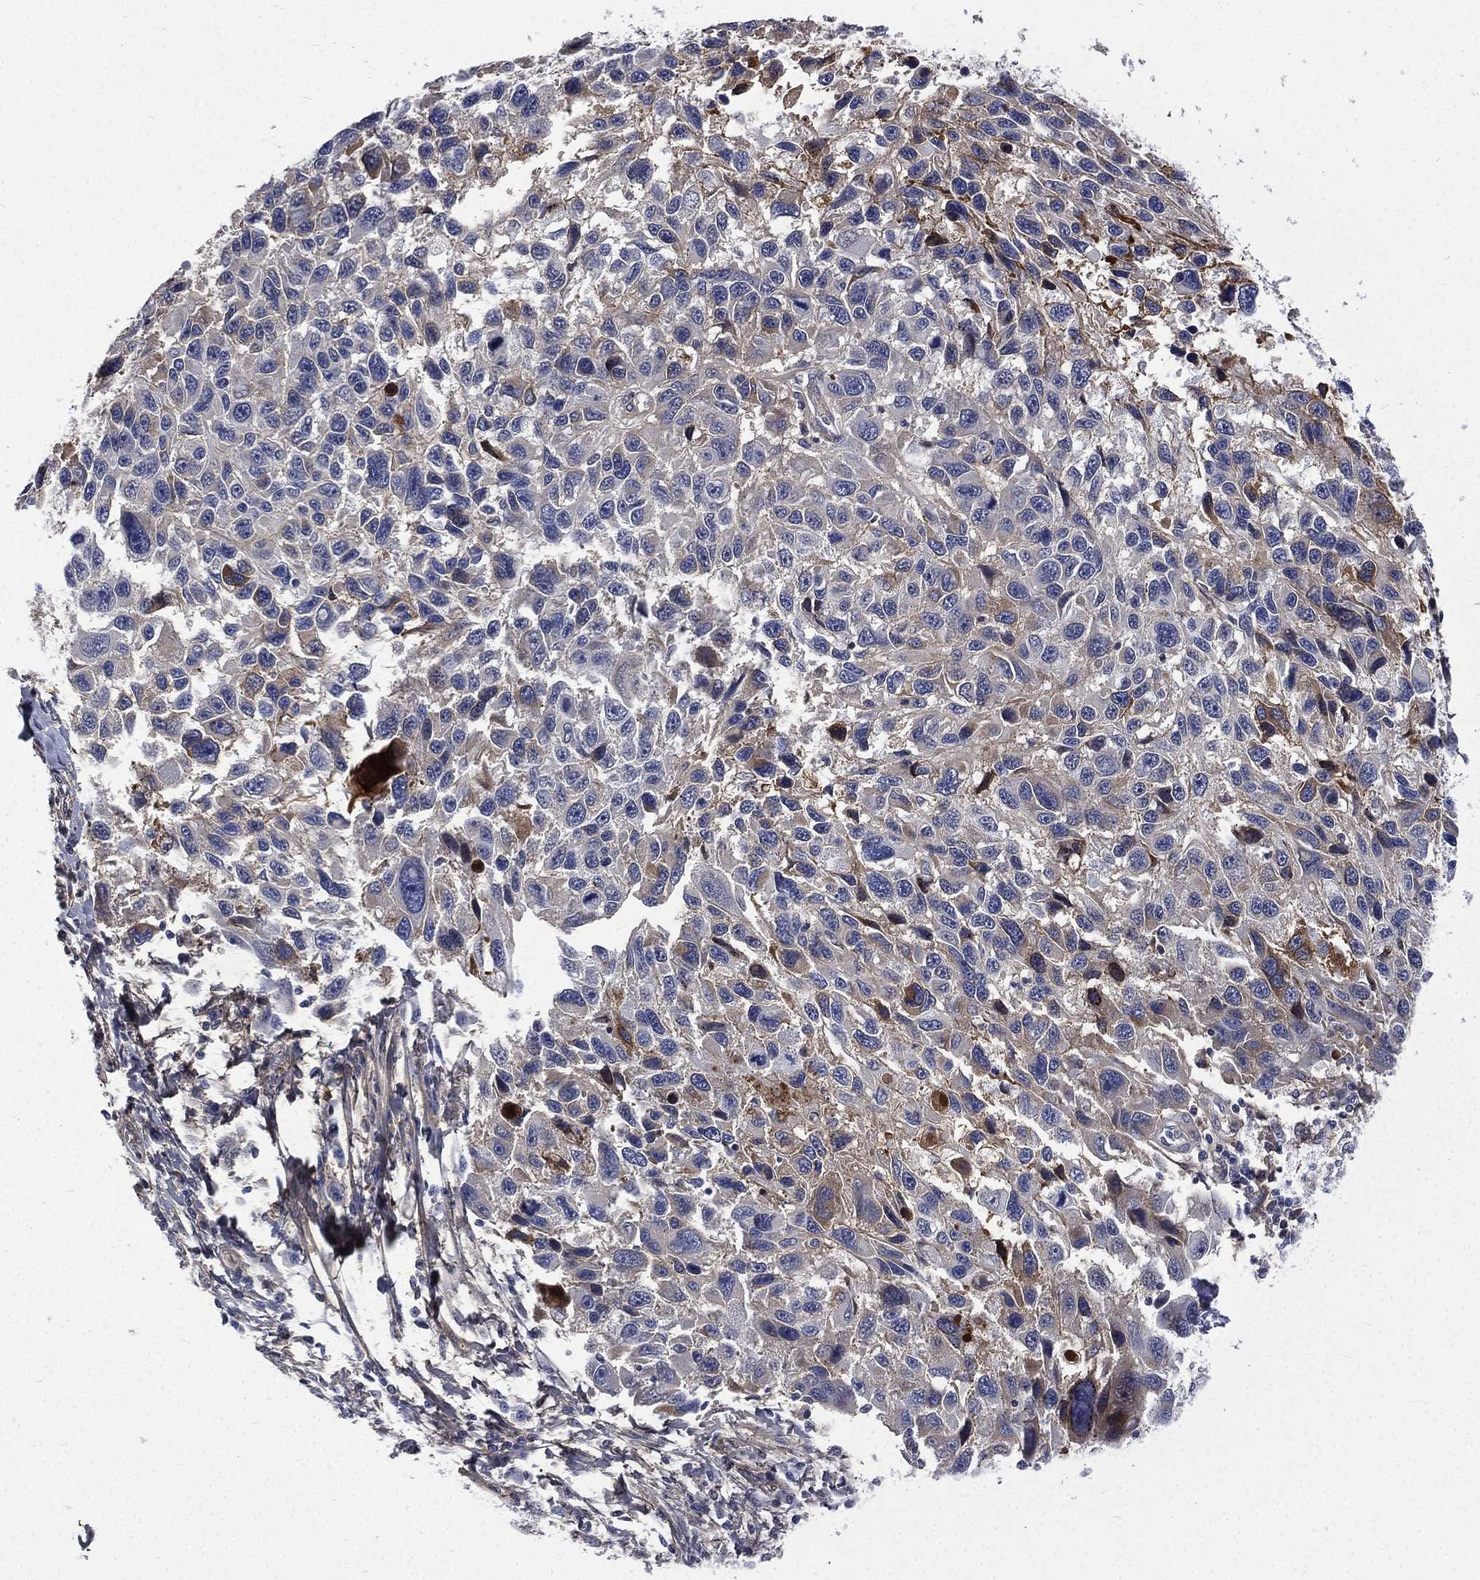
{"staining": {"intensity": "negative", "quantity": "none", "location": "none"}, "tissue": "melanoma", "cell_type": "Tumor cells", "image_type": "cancer", "snomed": [{"axis": "morphology", "description": "Malignant melanoma, NOS"}, {"axis": "topography", "description": "Skin"}], "caption": "DAB (3,3'-diaminobenzidine) immunohistochemical staining of human malignant melanoma demonstrates no significant staining in tumor cells. The staining was performed using DAB (3,3'-diaminobenzidine) to visualize the protein expression in brown, while the nuclei were stained in blue with hematoxylin (Magnification: 20x).", "gene": "FGG", "patient": {"sex": "male", "age": 53}}